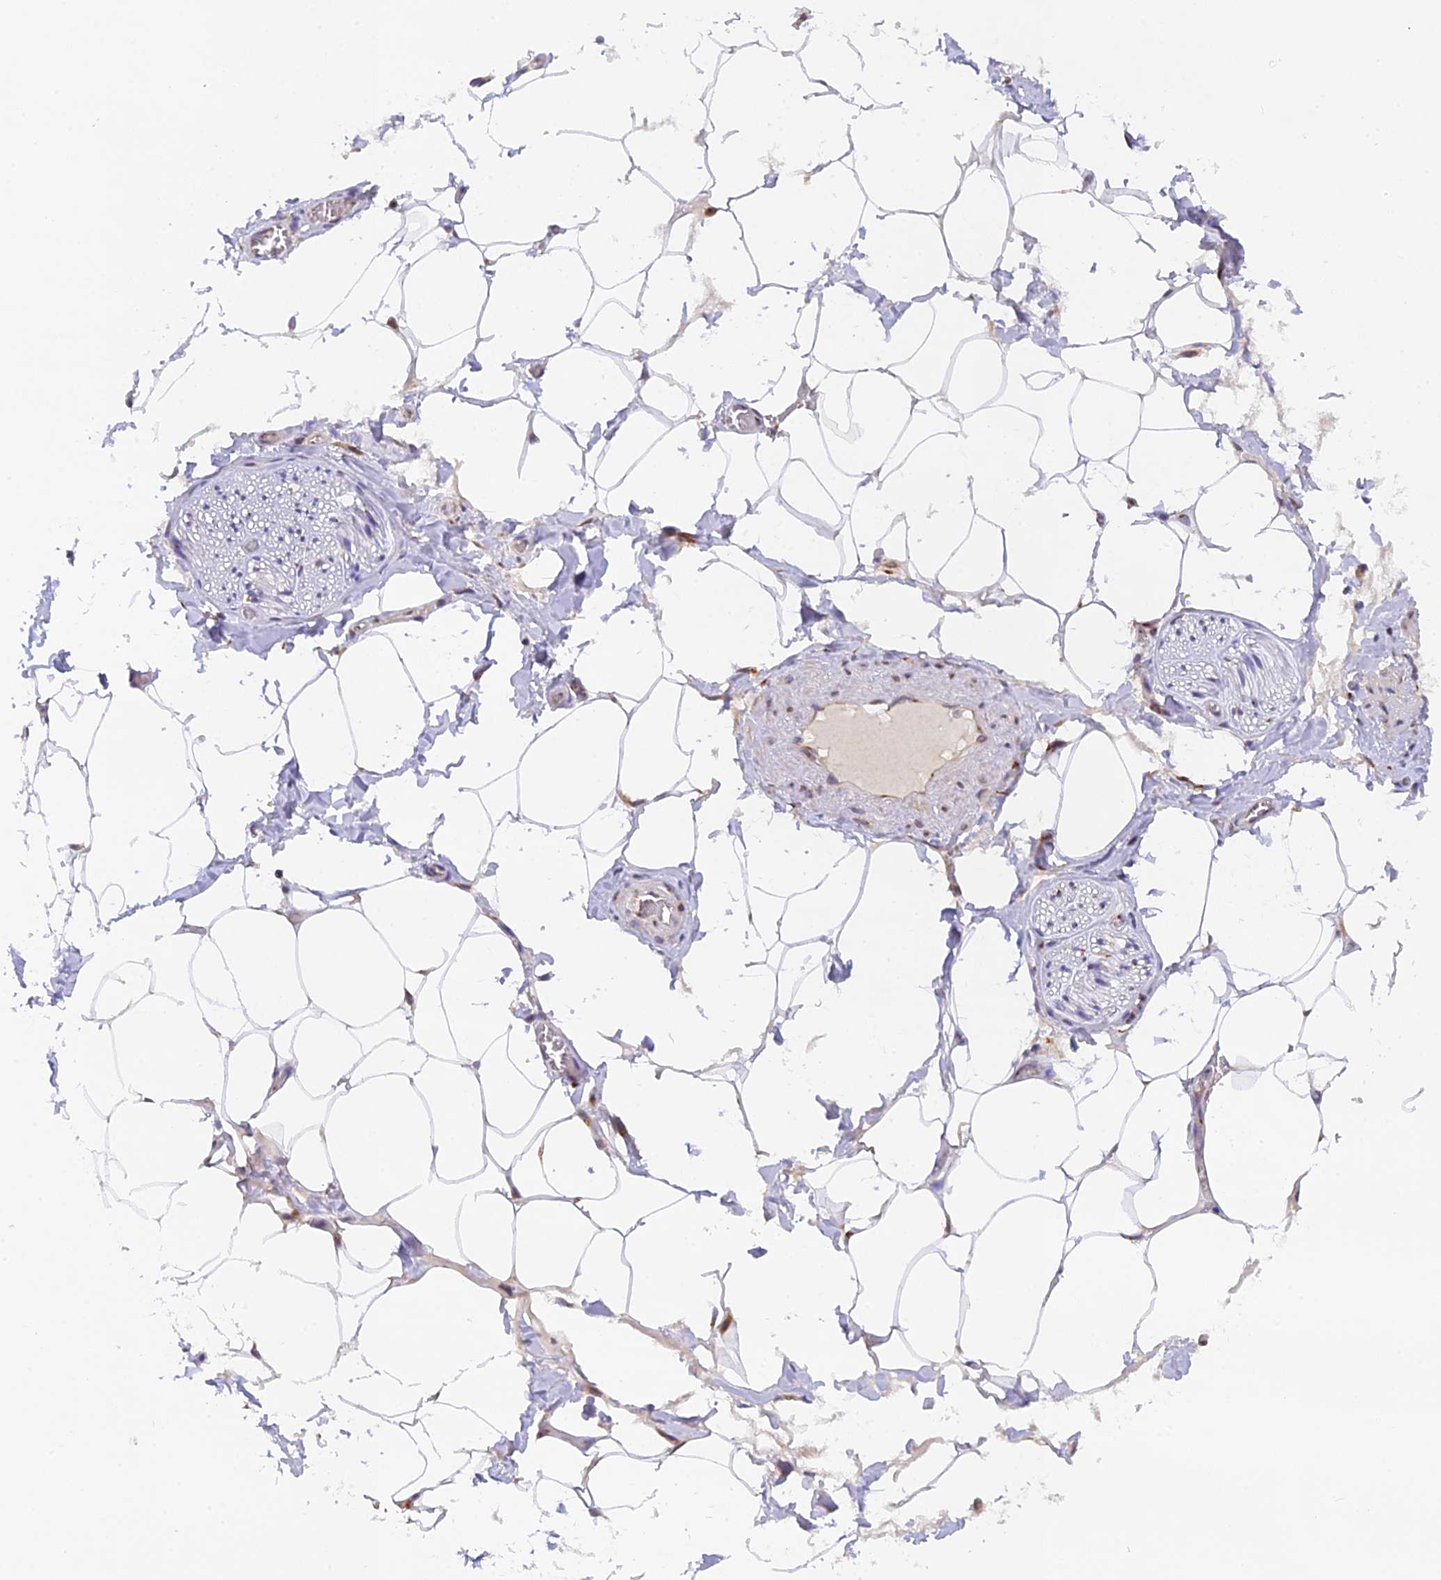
{"staining": {"intensity": "negative", "quantity": "none", "location": "none"}, "tissue": "adipose tissue", "cell_type": "Adipocytes", "image_type": "normal", "snomed": [{"axis": "morphology", "description": "Normal tissue, NOS"}, {"axis": "topography", "description": "Soft tissue"}, {"axis": "topography", "description": "Adipose tissue"}, {"axis": "topography", "description": "Vascular tissue"}, {"axis": "topography", "description": "Peripheral nerve tissue"}], "caption": "A high-resolution photomicrograph shows immunohistochemistry staining of benign adipose tissue, which demonstrates no significant staining in adipocytes.", "gene": "SNX17", "patient": {"sex": "male", "age": 46}}